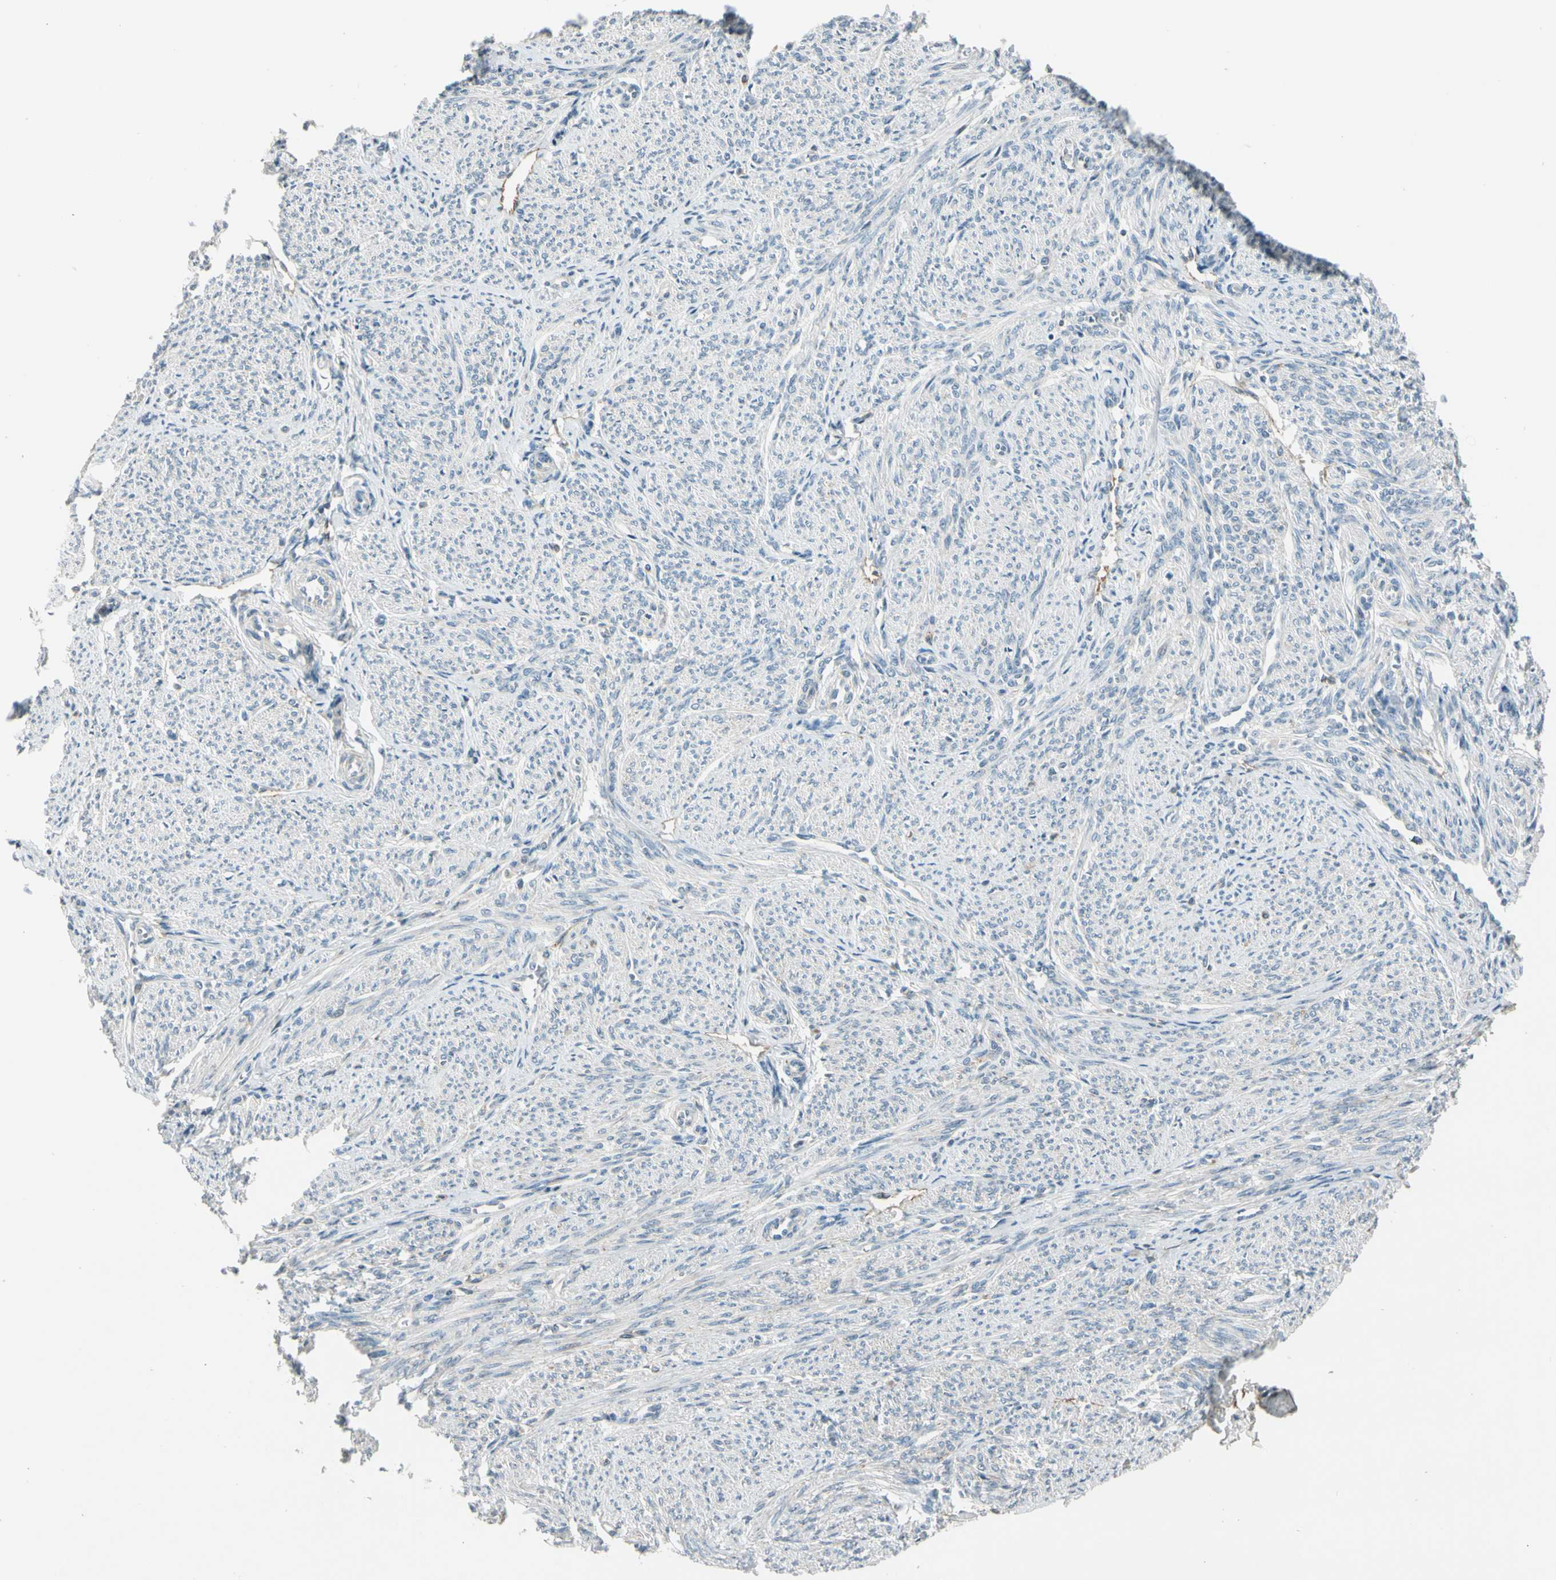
{"staining": {"intensity": "weak", "quantity": "25%-75%", "location": "cytoplasmic/membranous"}, "tissue": "smooth muscle", "cell_type": "Smooth muscle cells", "image_type": "normal", "snomed": [{"axis": "morphology", "description": "Normal tissue, NOS"}, {"axis": "topography", "description": "Smooth muscle"}], "caption": "Brown immunohistochemical staining in normal smooth muscle demonstrates weak cytoplasmic/membranous expression in approximately 25%-75% of smooth muscle cells. (IHC, brightfield microscopy, high magnification).", "gene": "PDPN", "patient": {"sex": "female", "age": 65}}